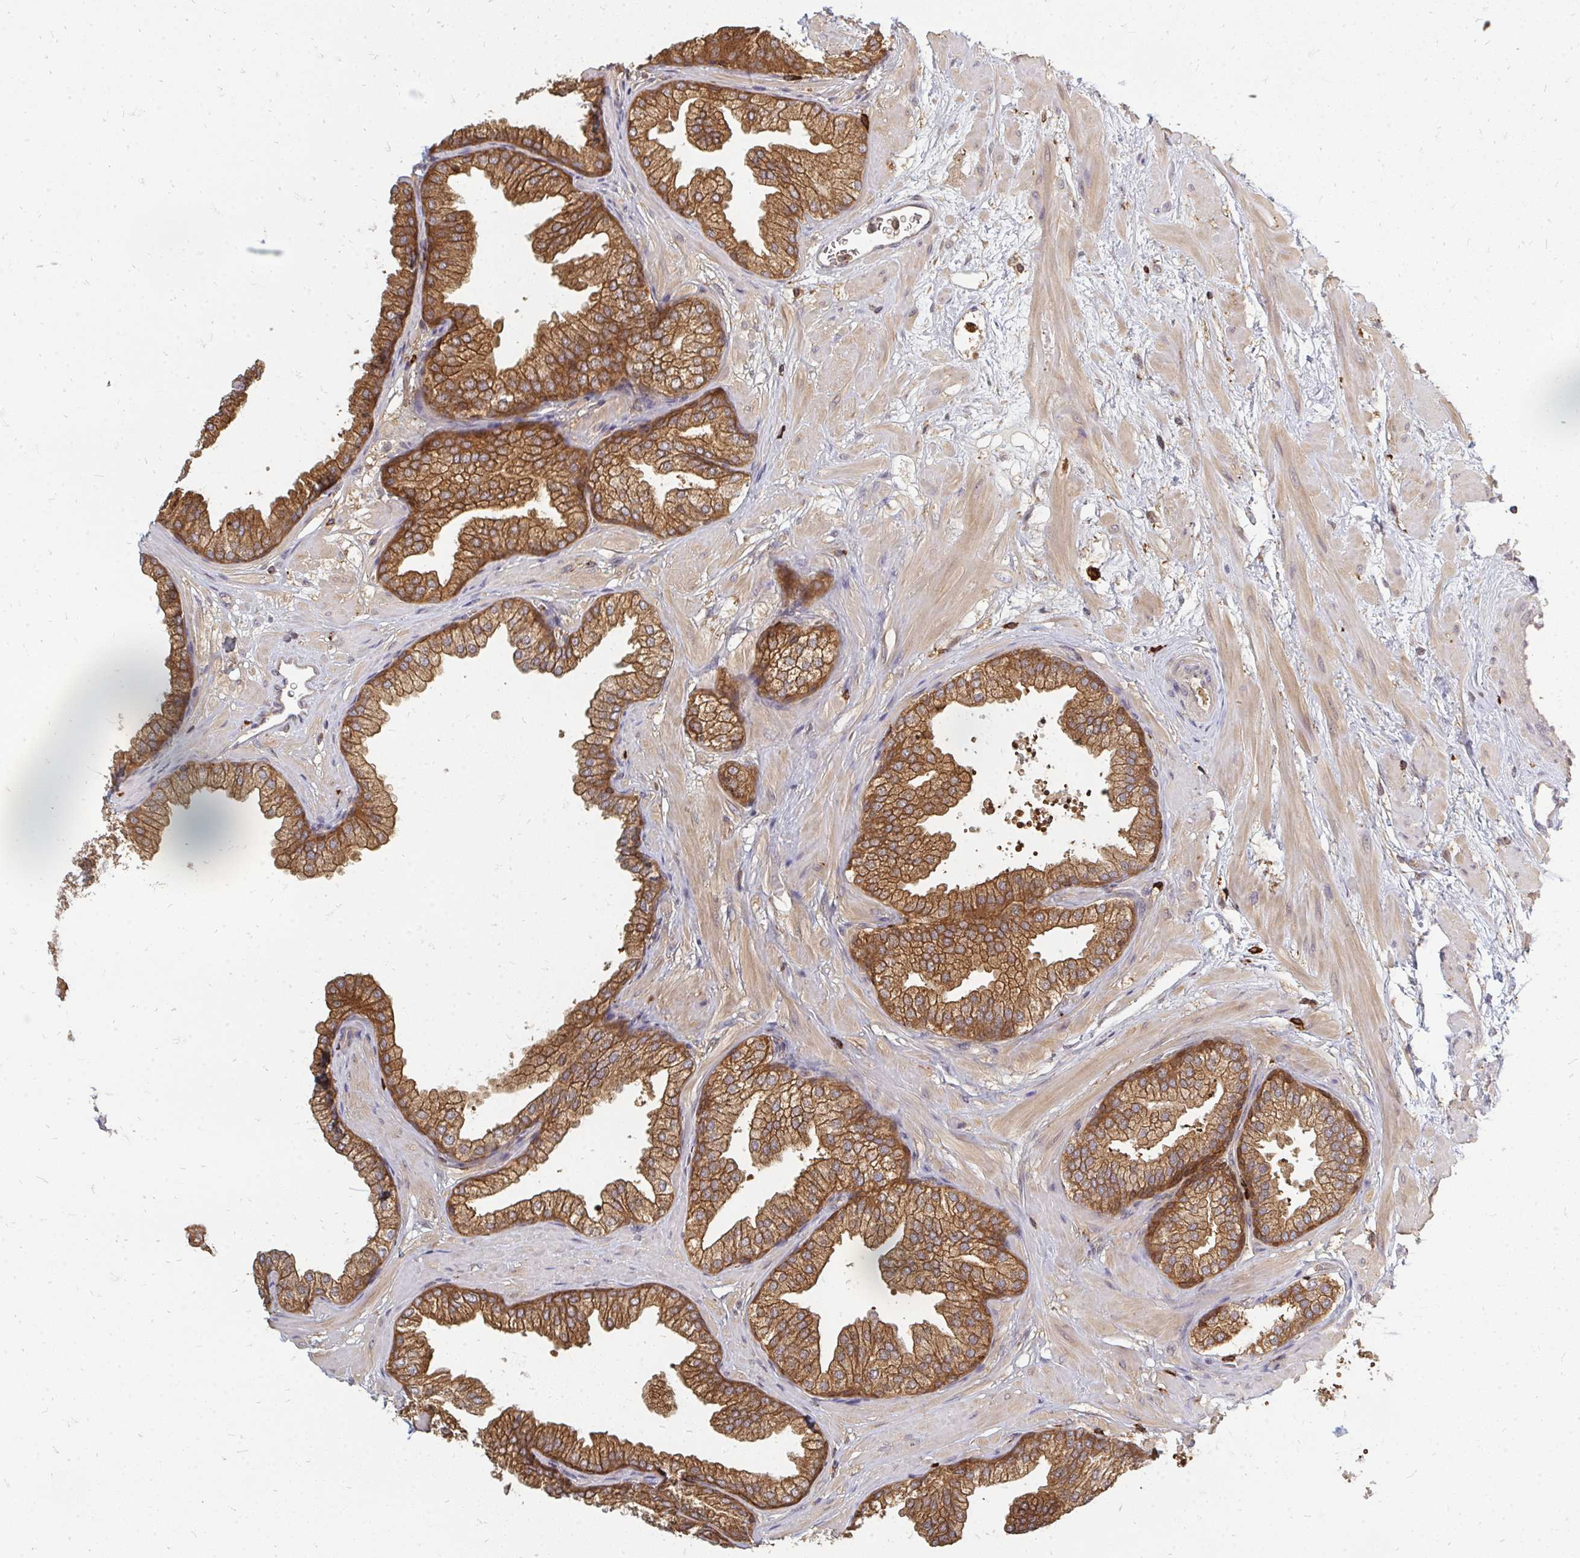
{"staining": {"intensity": "moderate", "quantity": ">75%", "location": "cytoplasmic/membranous"}, "tissue": "prostate", "cell_type": "Glandular cells", "image_type": "normal", "snomed": [{"axis": "morphology", "description": "Normal tissue, NOS"}, {"axis": "topography", "description": "Prostate"}], "caption": "IHC of normal prostate shows medium levels of moderate cytoplasmic/membranous positivity in about >75% of glandular cells. (DAB (3,3'-diaminobenzidine) IHC, brown staining for protein, blue staining for nuclei).", "gene": "ZNF285", "patient": {"sex": "male", "age": 37}}